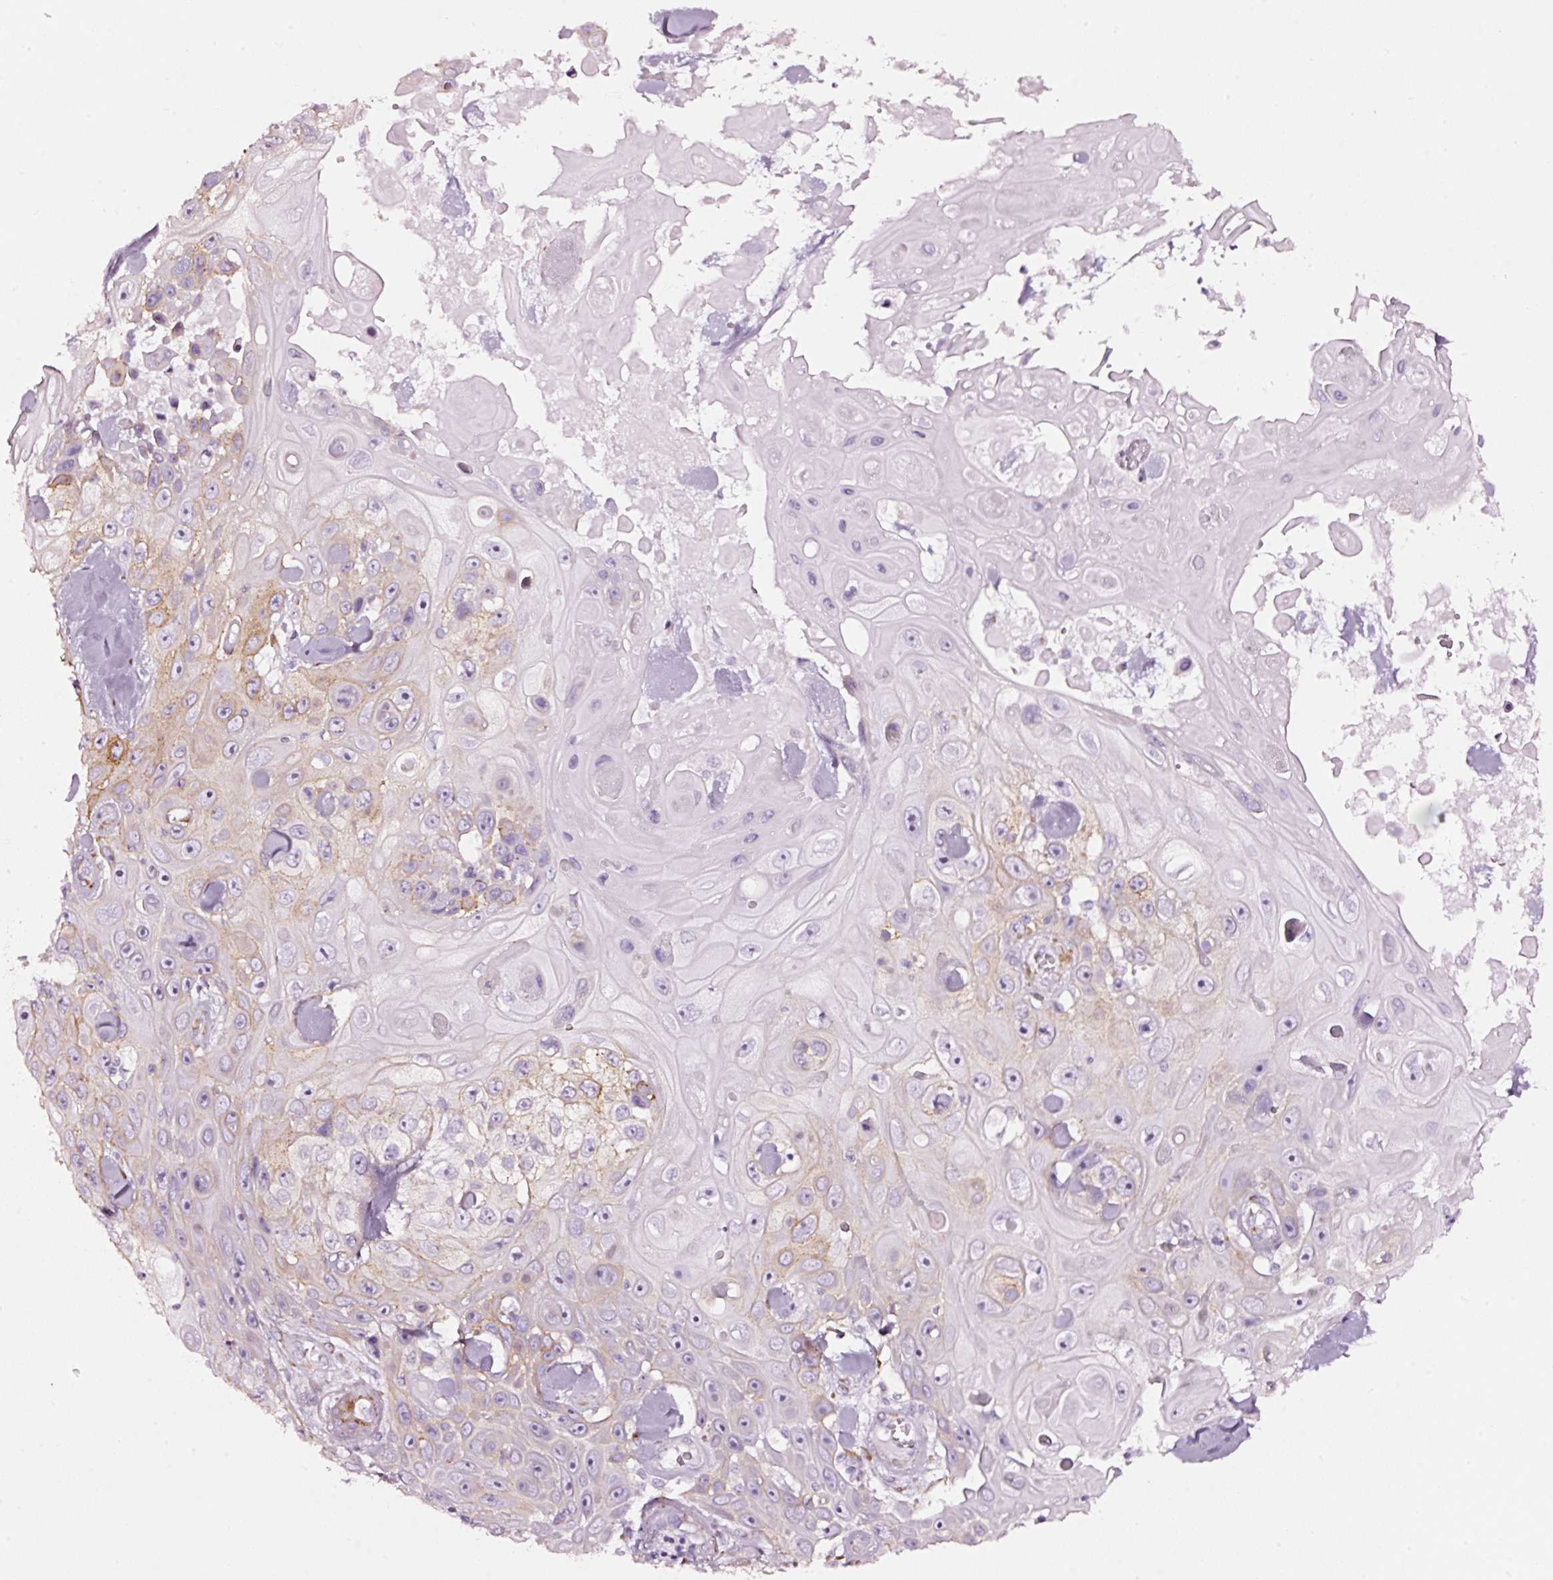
{"staining": {"intensity": "moderate", "quantity": "<25%", "location": "cytoplasmic/membranous"}, "tissue": "skin cancer", "cell_type": "Tumor cells", "image_type": "cancer", "snomed": [{"axis": "morphology", "description": "Squamous cell carcinoma, NOS"}, {"axis": "topography", "description": "Skin"}], "caption": "Immunohistochemical staining of human skin cancer (squamous cell carcinoma) reveals low levels of moderate cytoplasmic/membranous protein positivity in about <25% of tumor cells.", "gene": "SDF4", "patient": {"sex": "male", "age": 82}}